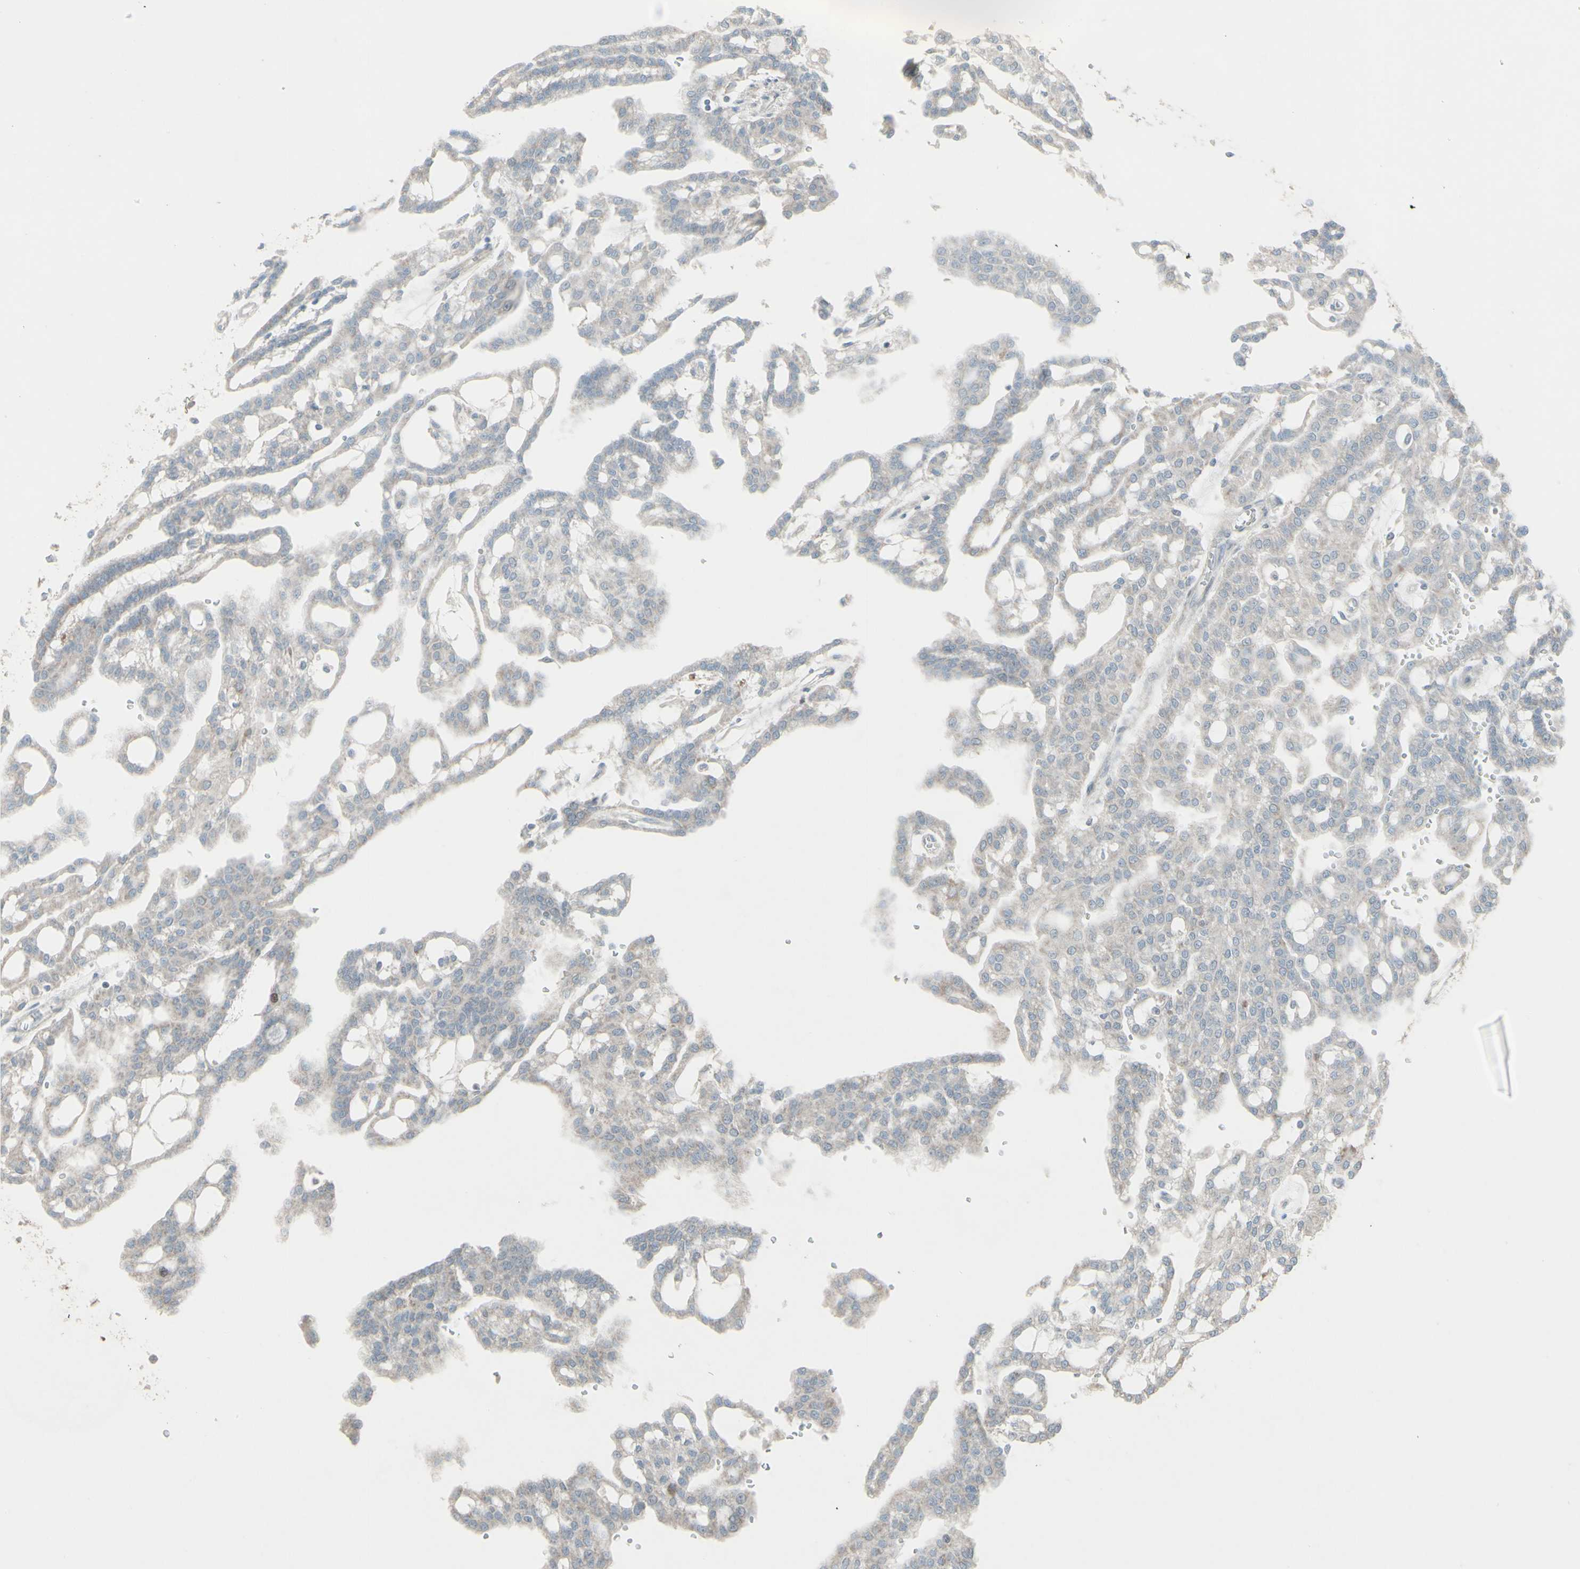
{"staining": {"intensity": "negative", "quantity": "none", "location": "none"}, "tissue": "renal cancer", "cell_type": "Tumor cells", "image_type": "cancer", "snomed": [{"axis": "morphology", "description": "Adenocarcinoma, NOS"}, {"axis": "topography", "description": "Kidney"}], "caption": "Immunohistochemistry (IHC) histopathology image of renal cancer stained for a protein (brown), which reveals no positivity in tumor cells. (DAB immunohistochemistry (IHC) with hematoxylin counter stain).", "gene": "GMNN", "patient": {"sex": "male", "age": 63}}